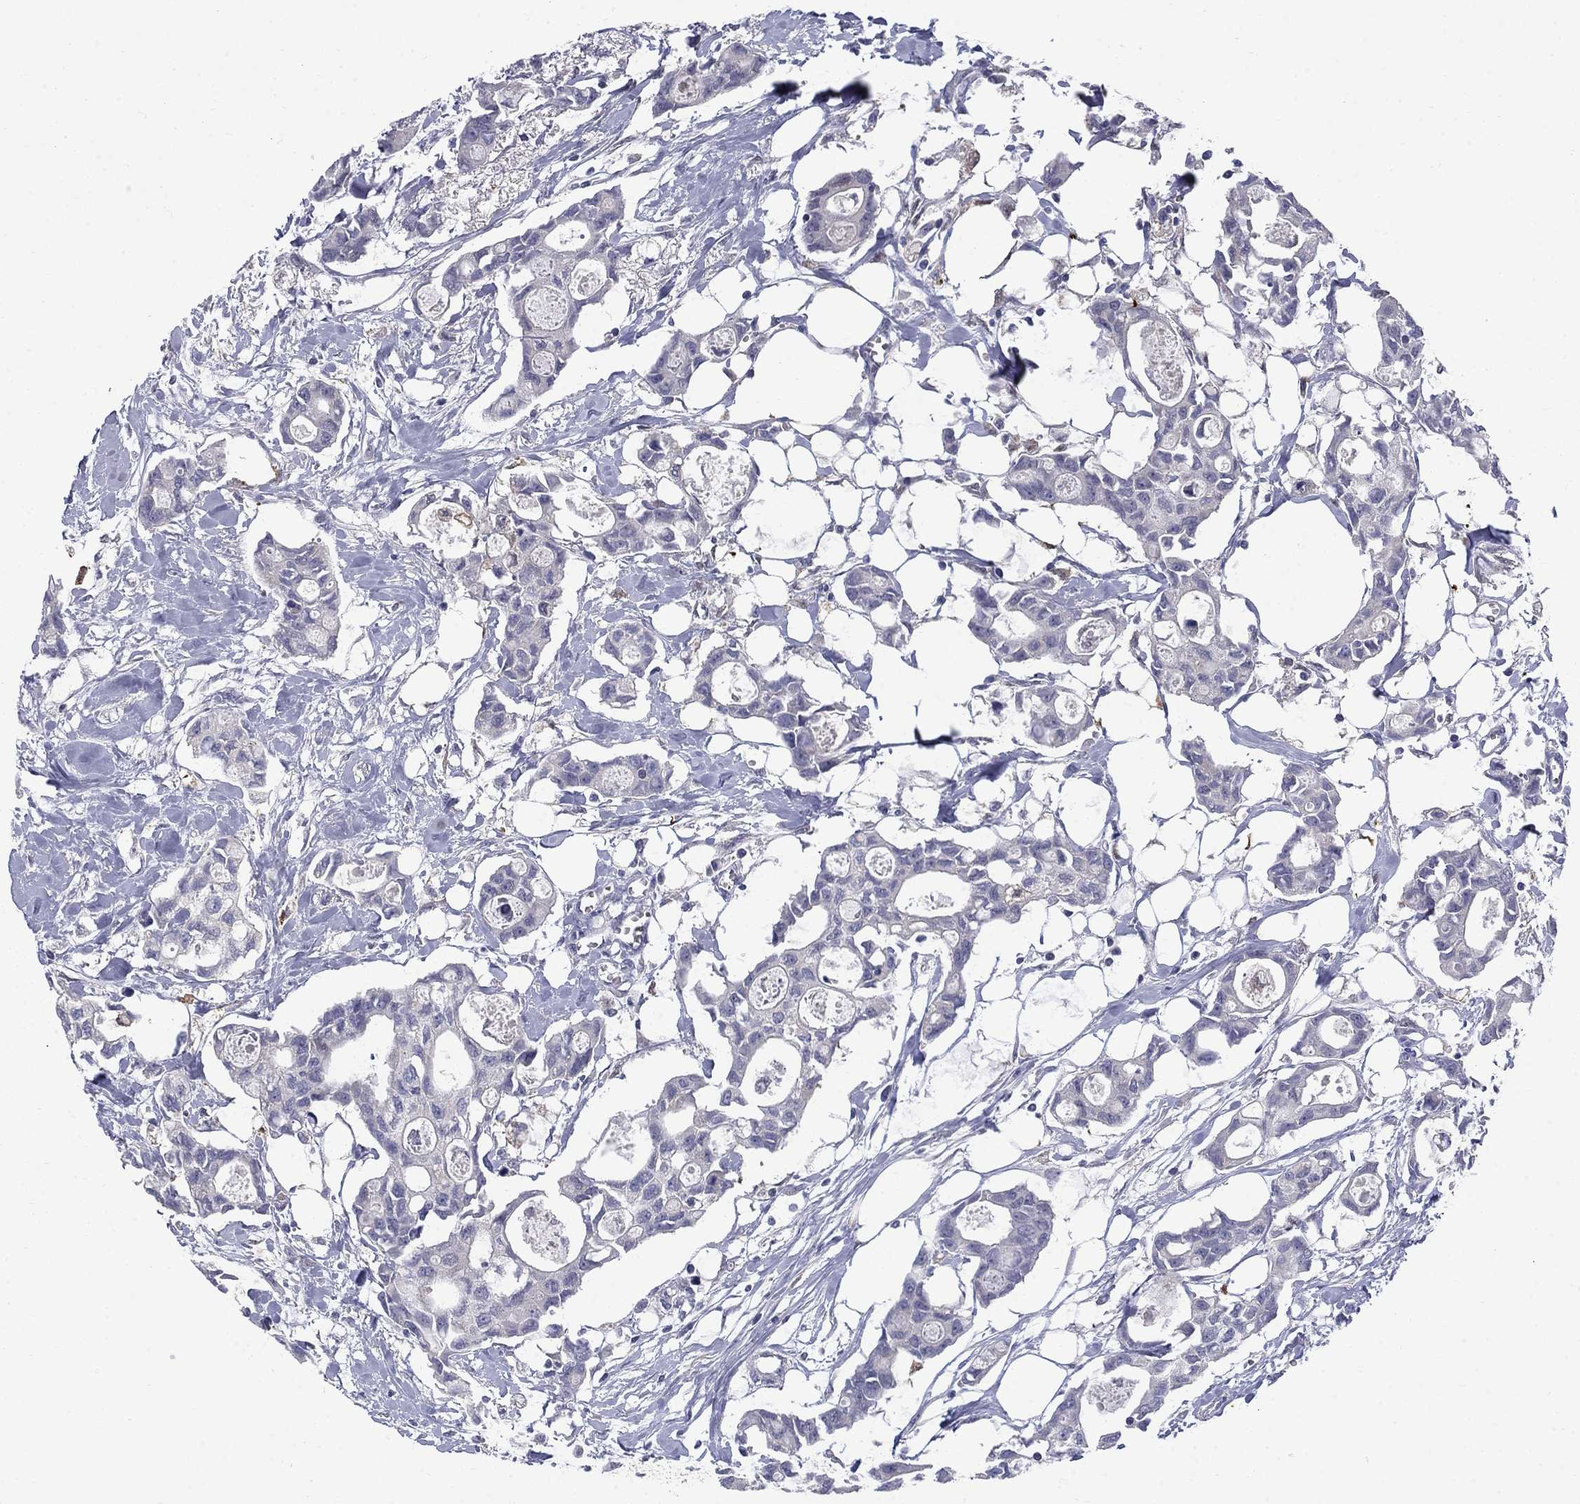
{"staining": {"intensity": "negative", "quantity": "none", "location": "none"}, "tissue": "breast cancer", "cell_type": "Tumor cells", "image_type": "cancer", "snomed": [{"axis": "morphology", "description": "Duct carcinoma"}, {"axis": "topography", "description": "Breast"}], "caption": "Immunohistochemistry of human breast invasive ductal carcinoma displays no expression in tumor cells. The staining was performed using DAB to visualize the protein expression in brown, while the nuclei were stained in blue with hematoxylin (Magnification: 20x).", "gene": "PCBP3", "patient": {"sex": "female", "age": 83}}